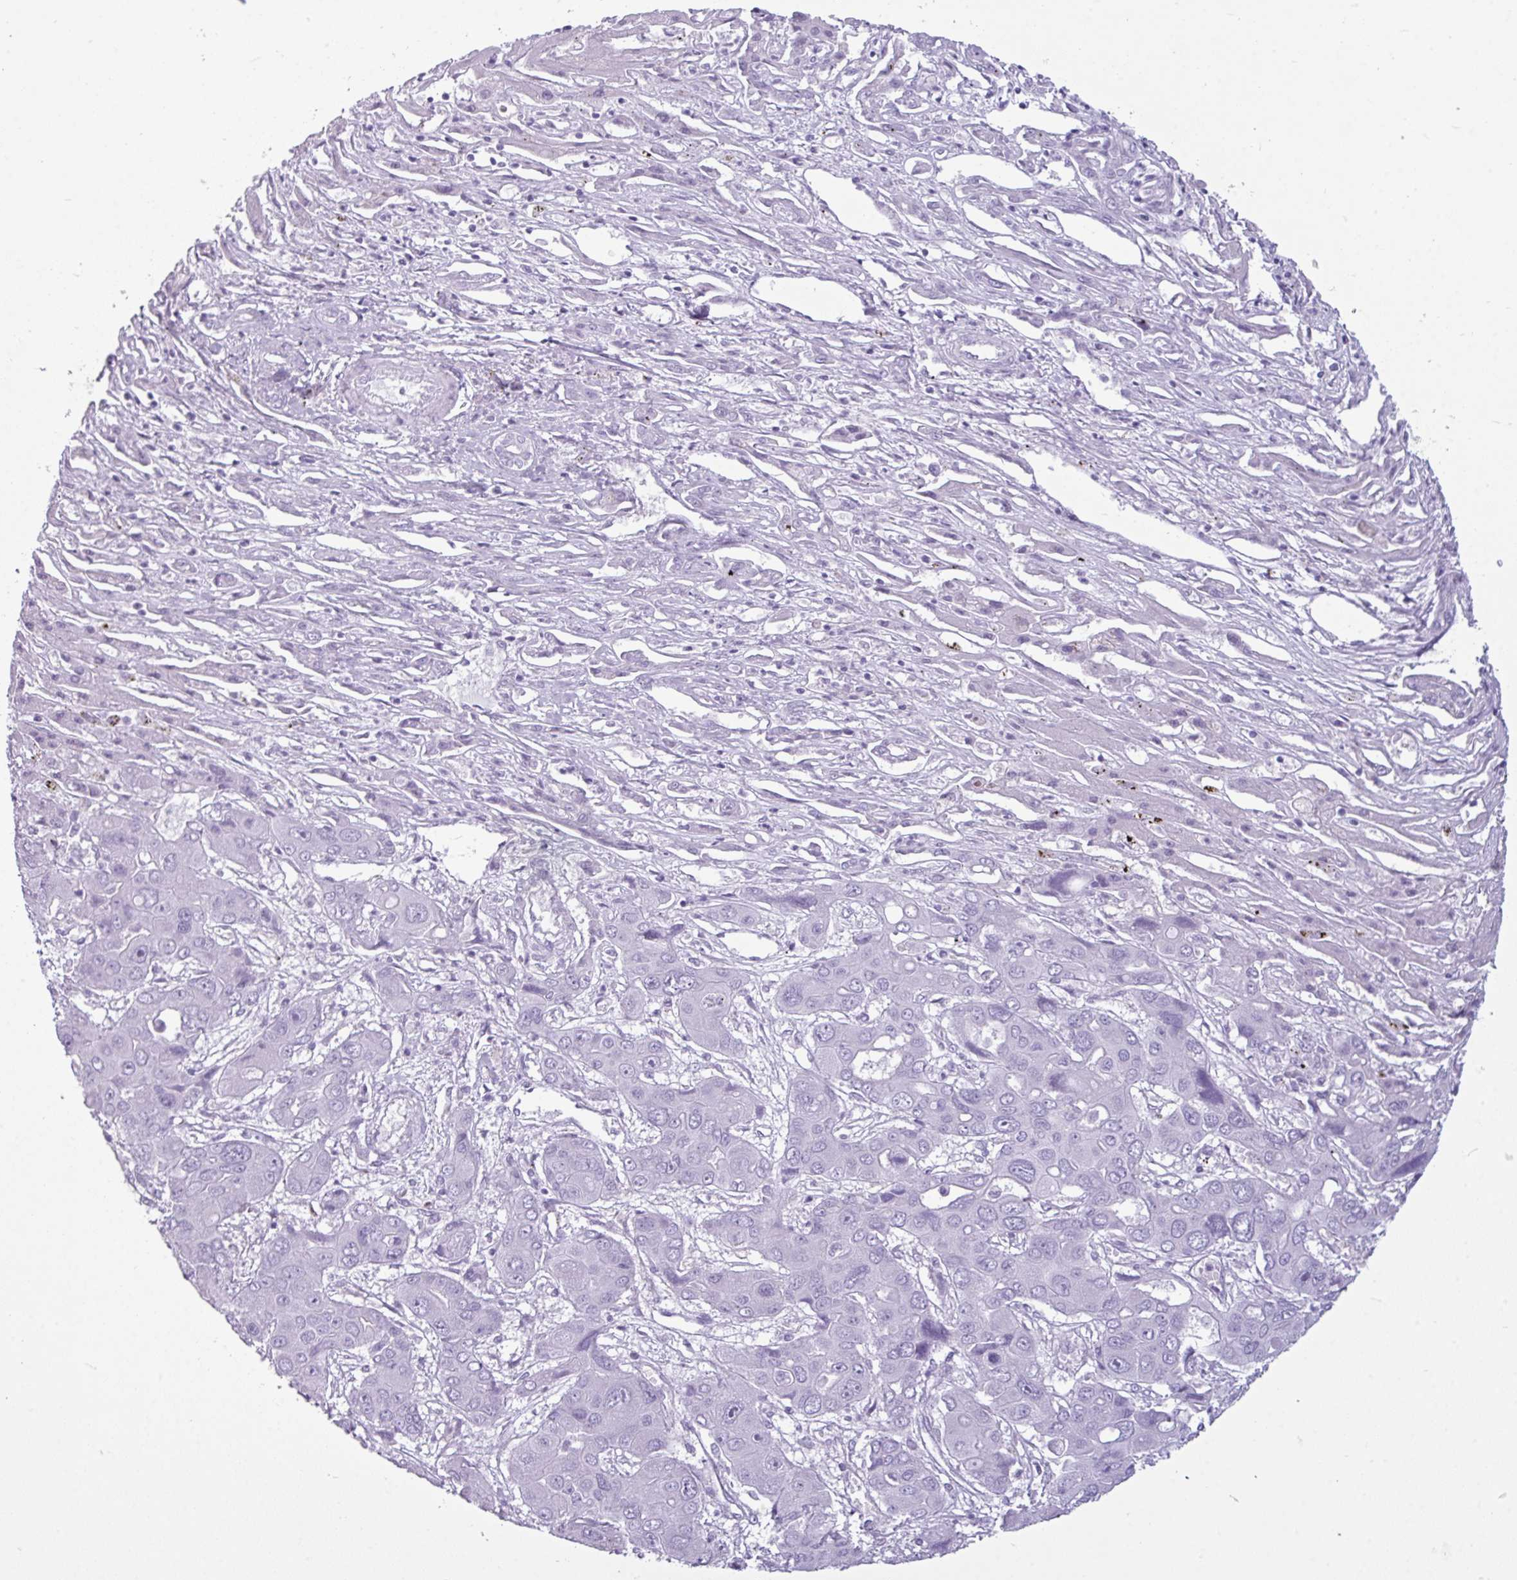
{"staining": {"intensity": "negative", "quantity": "none", "location": "none"}, "tissue": "liver cancer", "cell_type": "Tumor cells", "image_type": "cancer", "snomed": [{"axis": "morphology", "description": "Cholangiocarcinoma"}, {"axis": "topography", "description": "Liver"}], "caption": "Human cholangiocarcinoma (liver) stained for a protein using IHC exhibits no staining in tumor cells.", "gene": "AMY1B", "patient": {"sex": "male", "age": 67}}